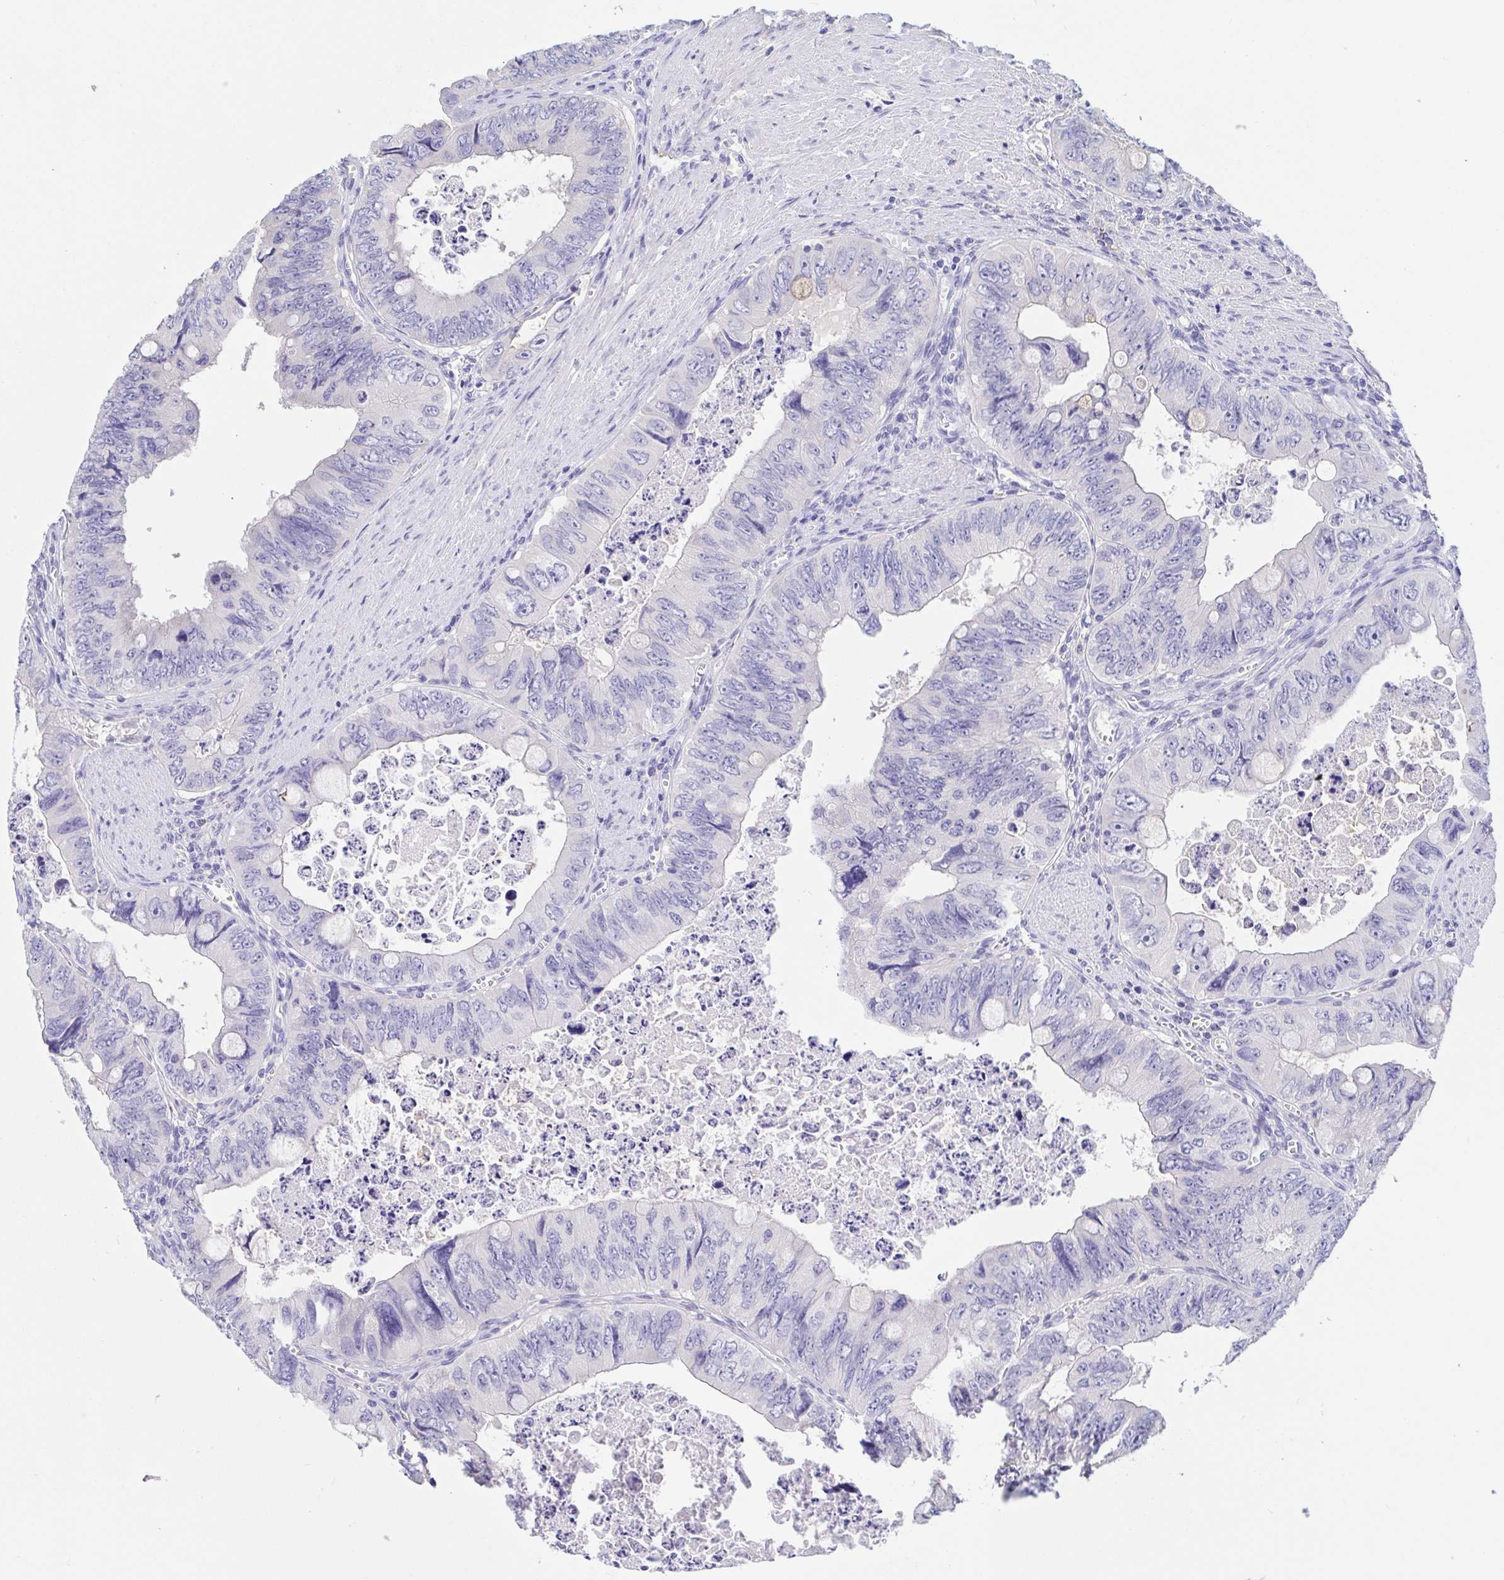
{"staining": {"intensity": "negative", "quantity": "none", "location": "none"}, "tissue": "colorectal cancer", "cell_type": "Tumor cells", "image_type": "cancer", "snomed": [{"axis": "morphology", "description": "Adenocarcinoma, NOS"}, {"axis": "topography", "description": "Colon"}], "caption": "Tumor cells show no significant expression in adenocarcinoma (colorectal).", "gene": "TREH", "patient": {"sex": "female", "age": 84}}